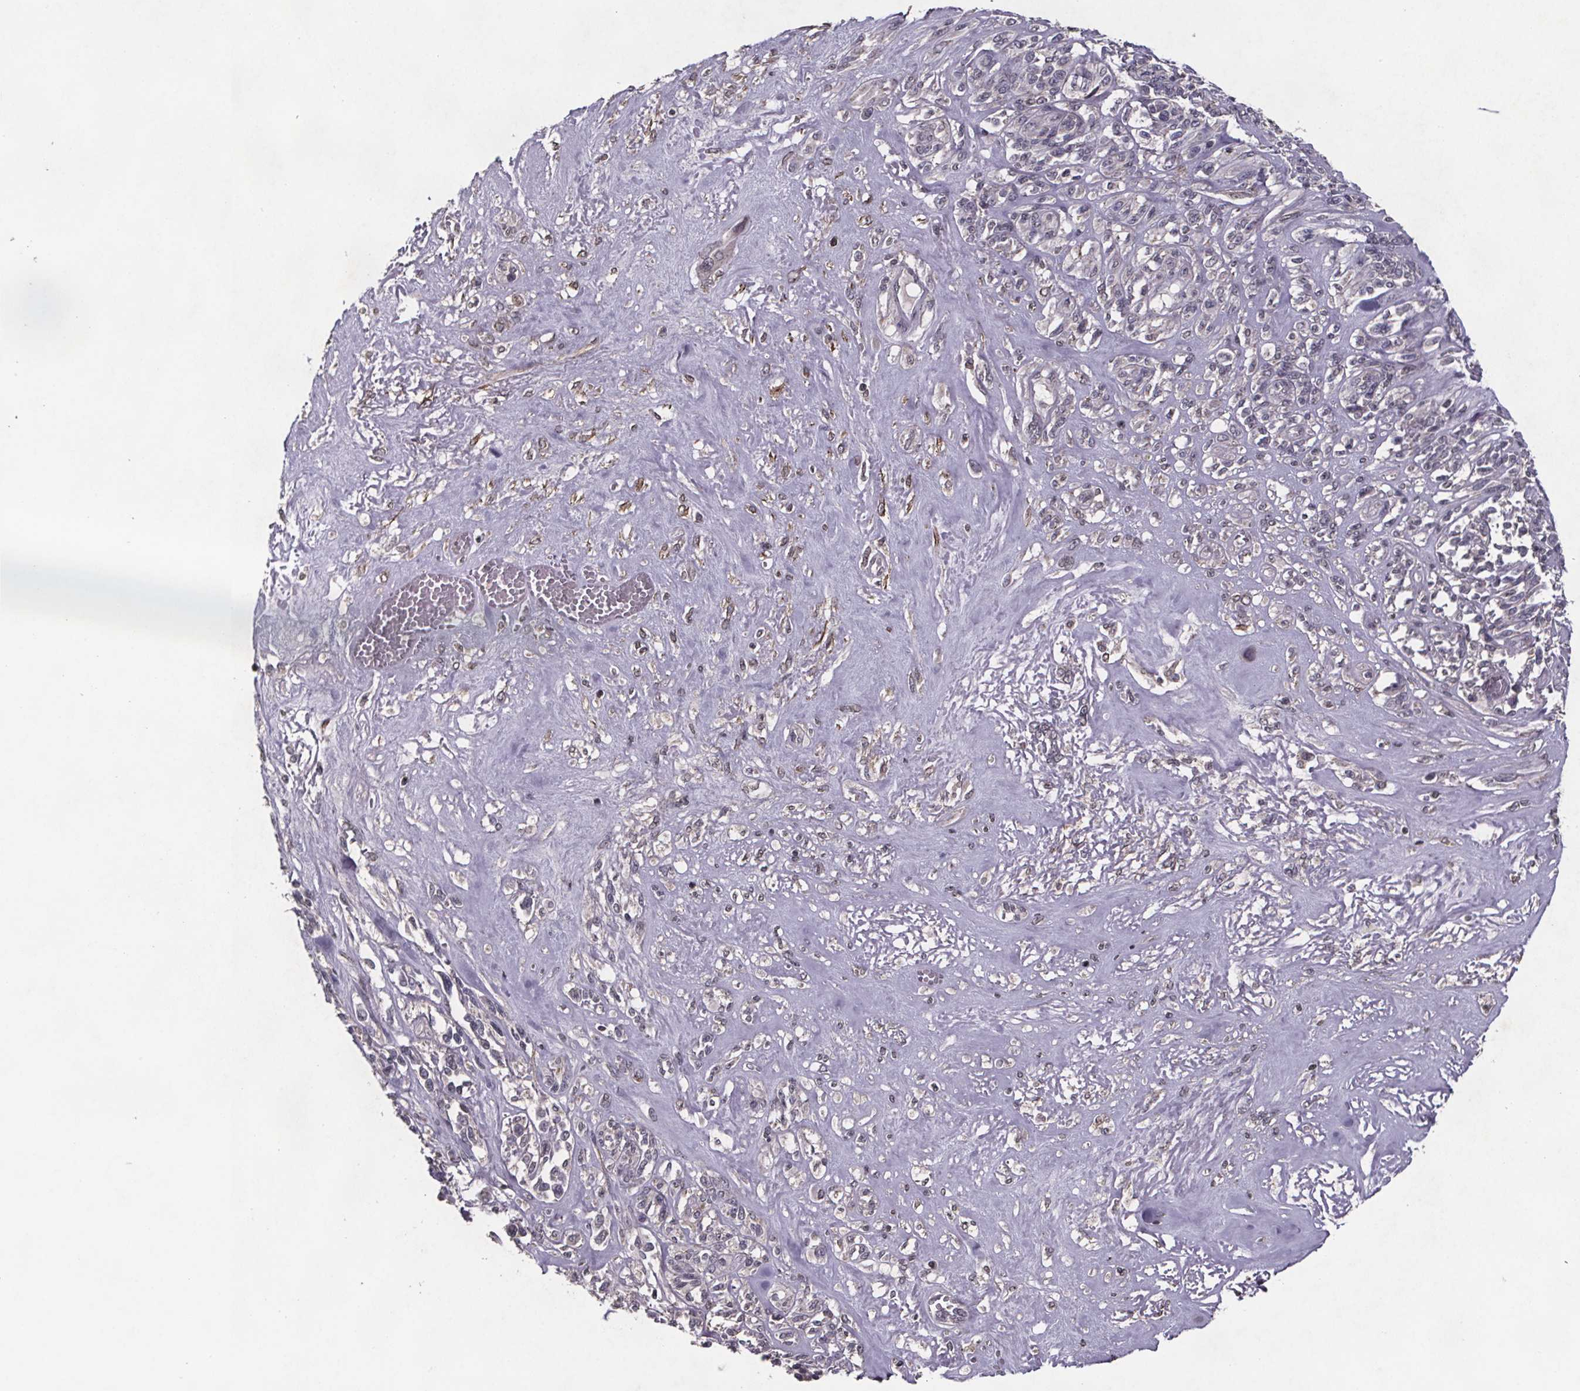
{"staining": {"intensity": "negative", "quantity": "none", "location": "none"}, "tissue": "melanoma", "cell_type": "Tumor cells", "image_type": "cancer", "snomed": [{"axis": "morphology", "description": "Malignant melanoma, NOS"}, {"axis": "topography", "description": "Skin"}], "caption": "Immunohistochemical staining of malignant melanoma reveals no significant staining in tumor cells. (DAB immunohistochemistry (IHC) with hematoxylin counter stain).", "gene": "PALLD", "patient": {"sex": "female", "age": 91}}